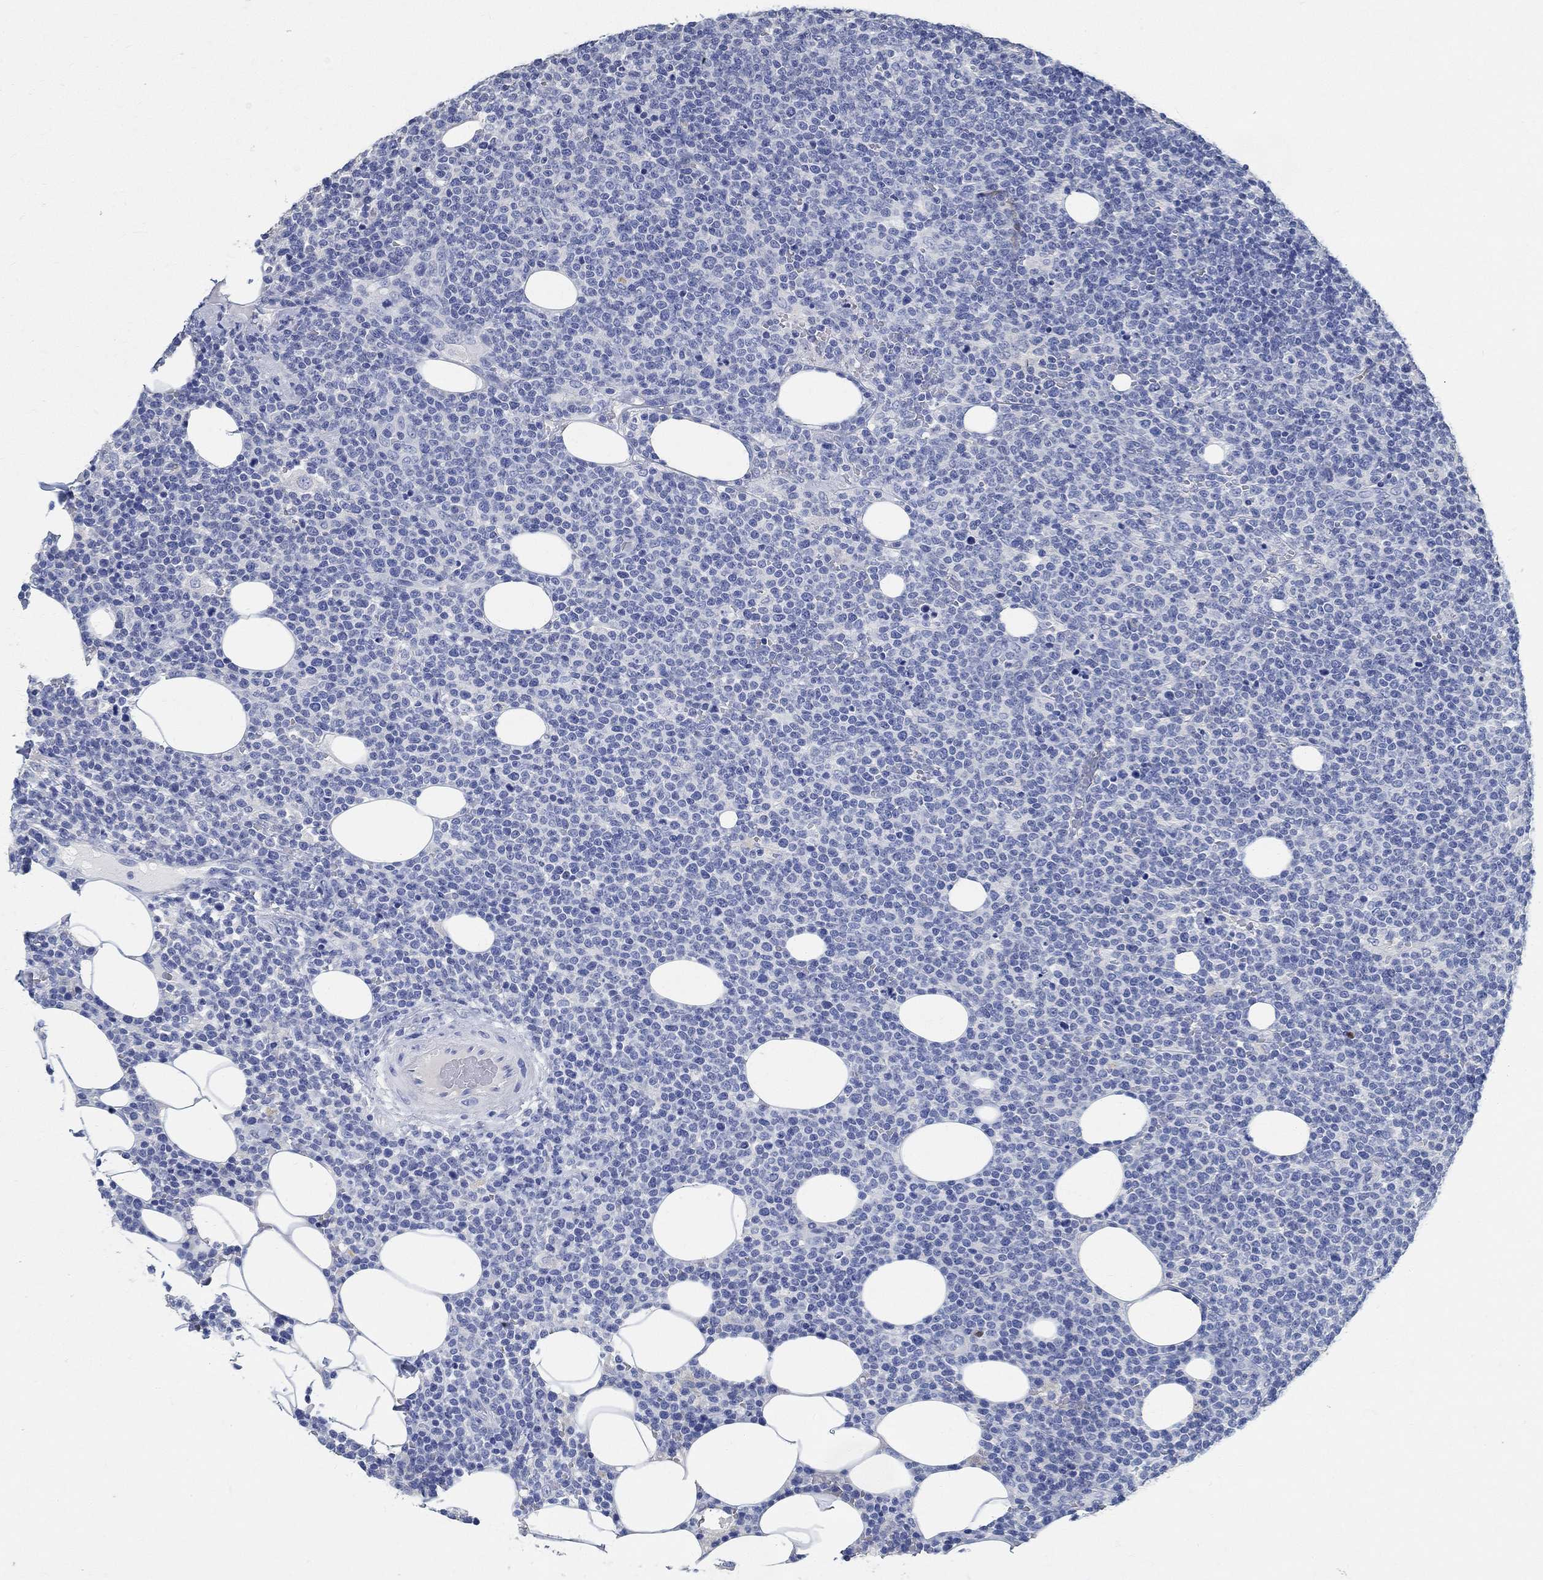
{"staining": {"intensity": "negative", "quantity": "none", "location": "none"}, "tissue": "lymphoma", "cell_type": "Tumor cells", "image_type": "cancer", "snomed": [{"axis": "morphology", "description": "Malignant lymphoma, non-Hodgkin's type, High grade"}, {"axis": "topography", "description": "Lymph node"}], "caption": "An image of human lymphoma is negative for staining in tumor cells.", "gene": "PRX", "patient": {"sex": "male", "age": 61}}